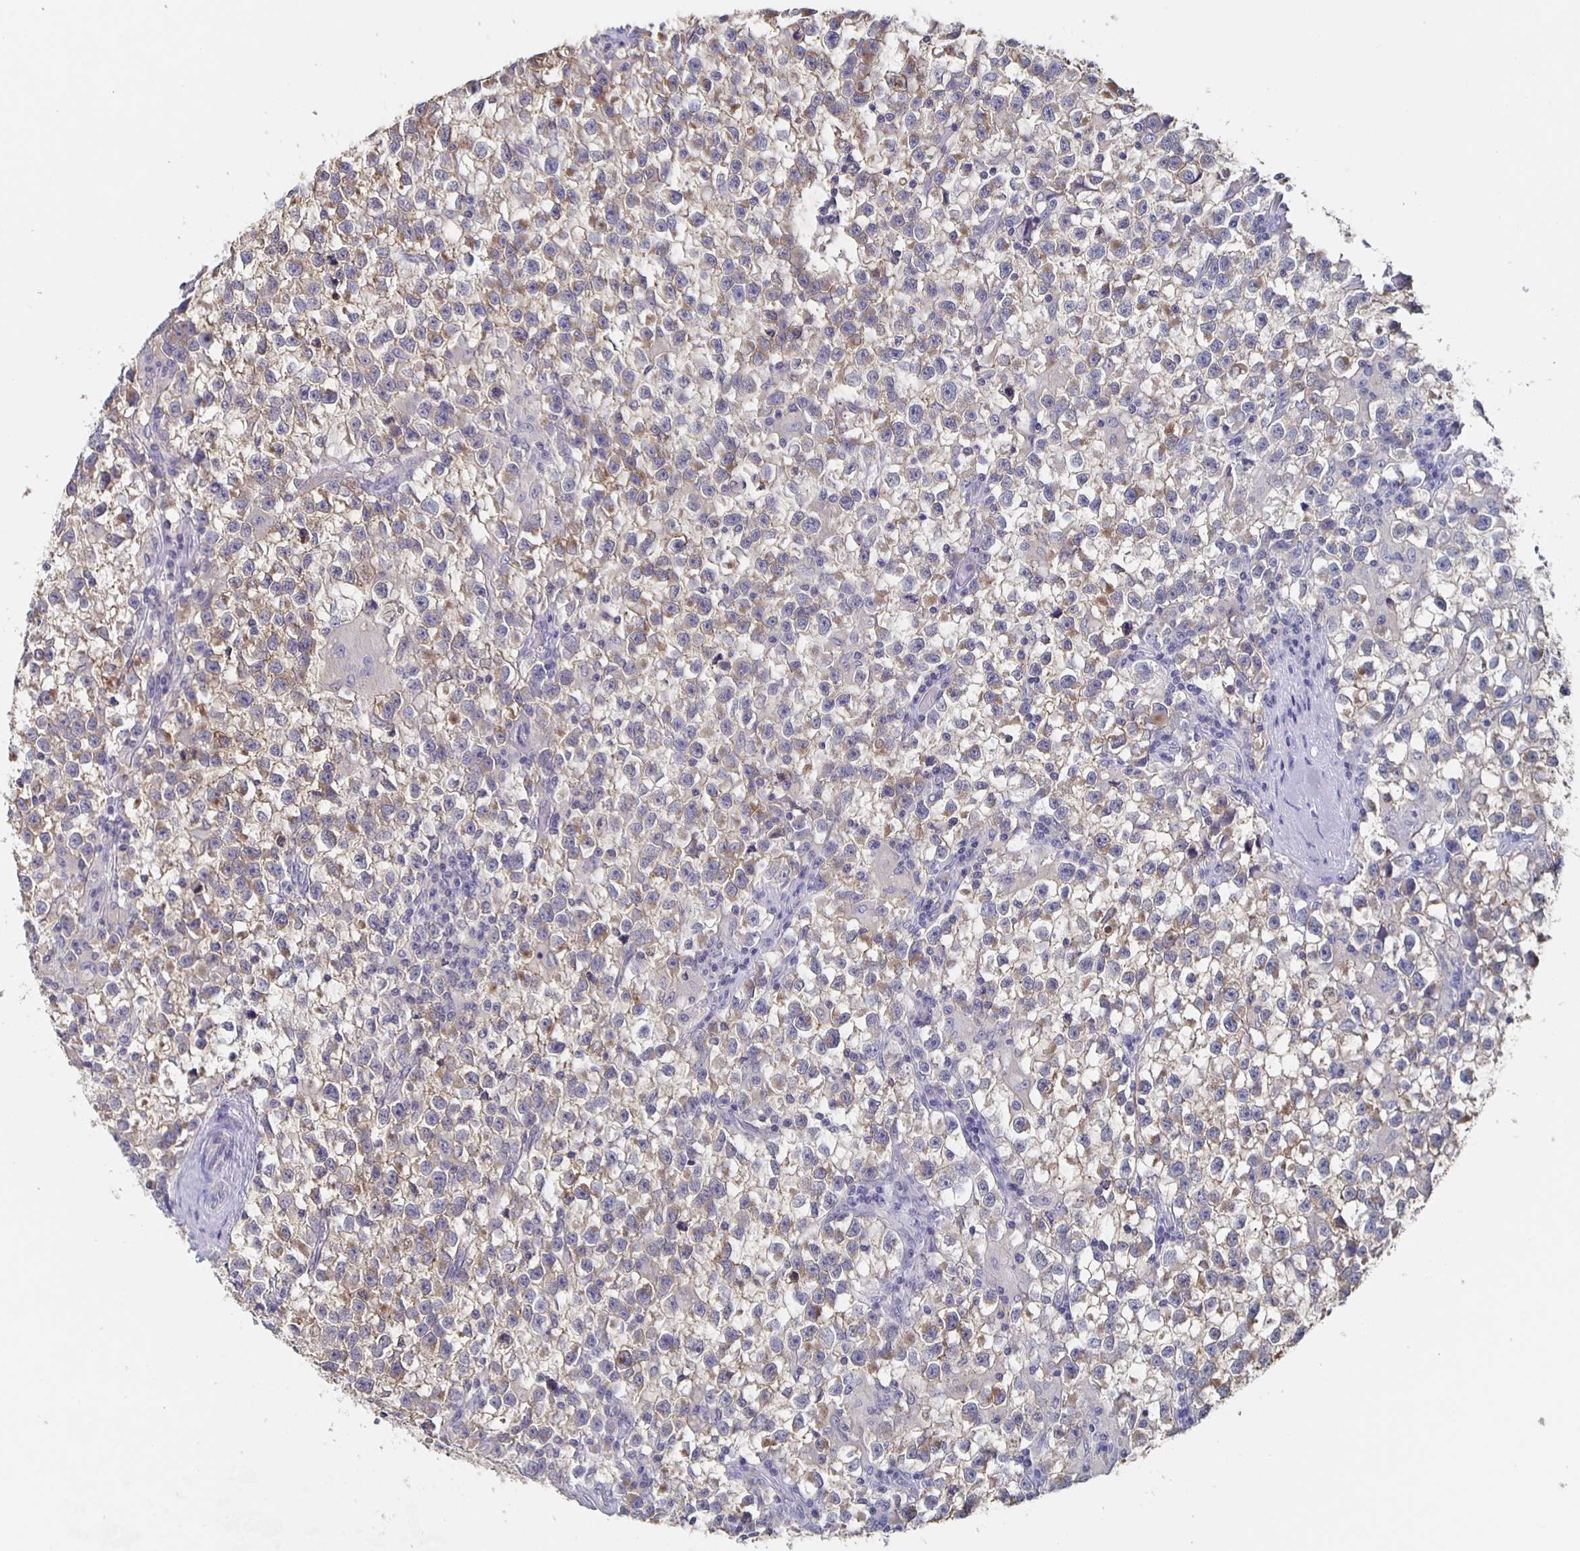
{"staining": {"intensity": "weak", "quantity": "25%-75%", "location": "cytoplasmic/membranous"}, "tissue": "testis cancer", "cell_type": "Tumor cells", "image_type": "cancer", "snomed": [{"axis": "morphology", "description": "Seminoma, NOS"}, {"axis": "topography", "description": "Testis"}], "caption": "Testis seminoma stained for a protein displays weak cytoplasmic/membranous positivity in tumor cells. The protein is stained brown, and the nuclei are stained in blue (DAB IHC with brightfield microscopy, high magnification).", "gene": "CACNA2D2", "patient": {"sex": "male", "age": 31}}